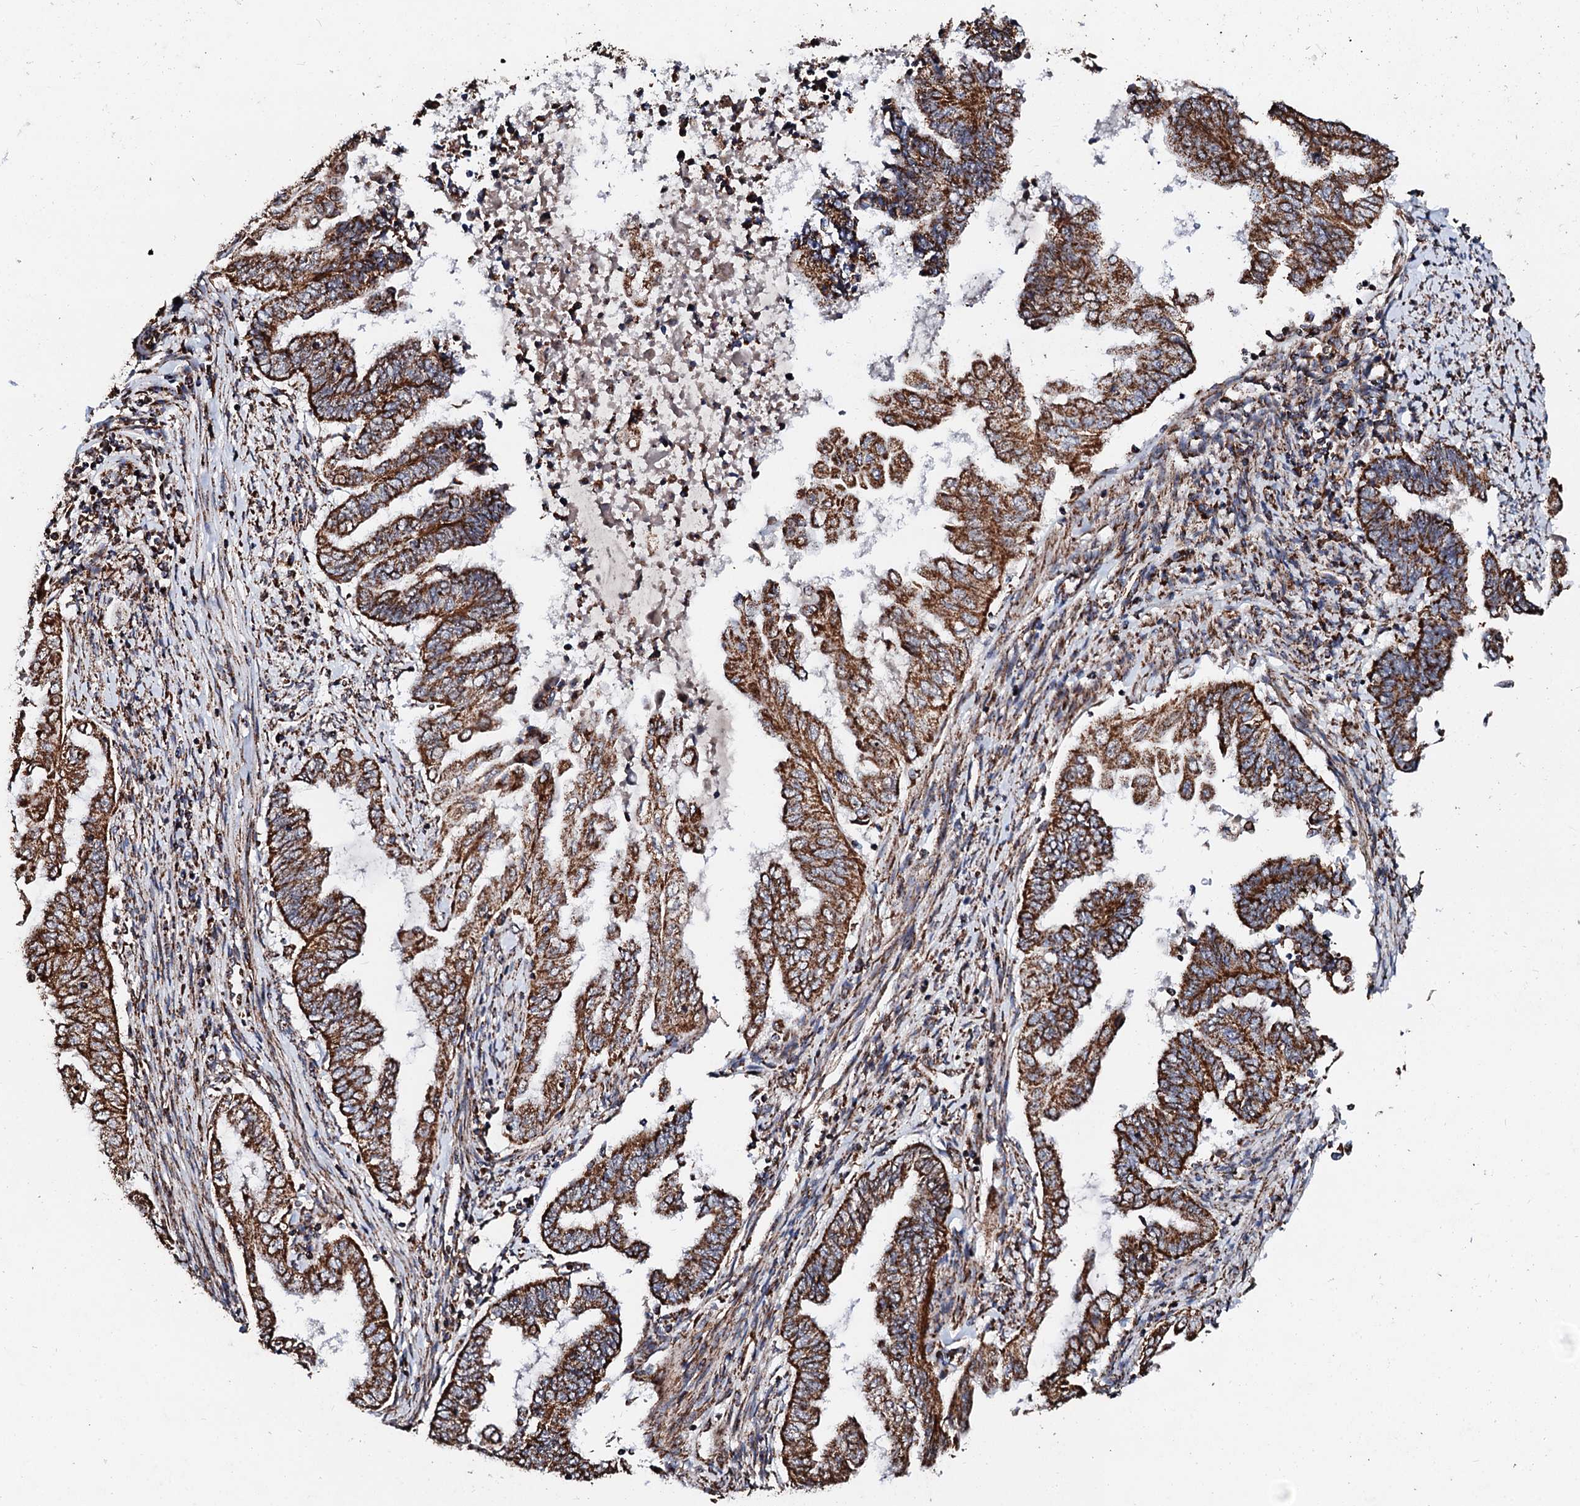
{"staining": {"intensity": "strong", "quantity": ">75%", "location": "cytoplasmic/membranous"}, "tissue": "endometrial cancer", "cell_type": "Tumor cells", "image_type": "cancer", "snomed": [{"axis": "morphology", "description": "Adenocarcinoma, NOS"}, {"axis": "topography", "description": "Uterus"}, {"axis": "topography", "description": "Endometrium"}], "caption": "This photomicrograph exhibits immunohistochemistry (IHC) staining of human endometrial cancer (adenocarcinoma), with high strong cytoplasmic/membranous positivity in approximately >75% of tumor cells.", "gene": "SECISBP2L", "patient": {"sex": "female", "age": 70}}